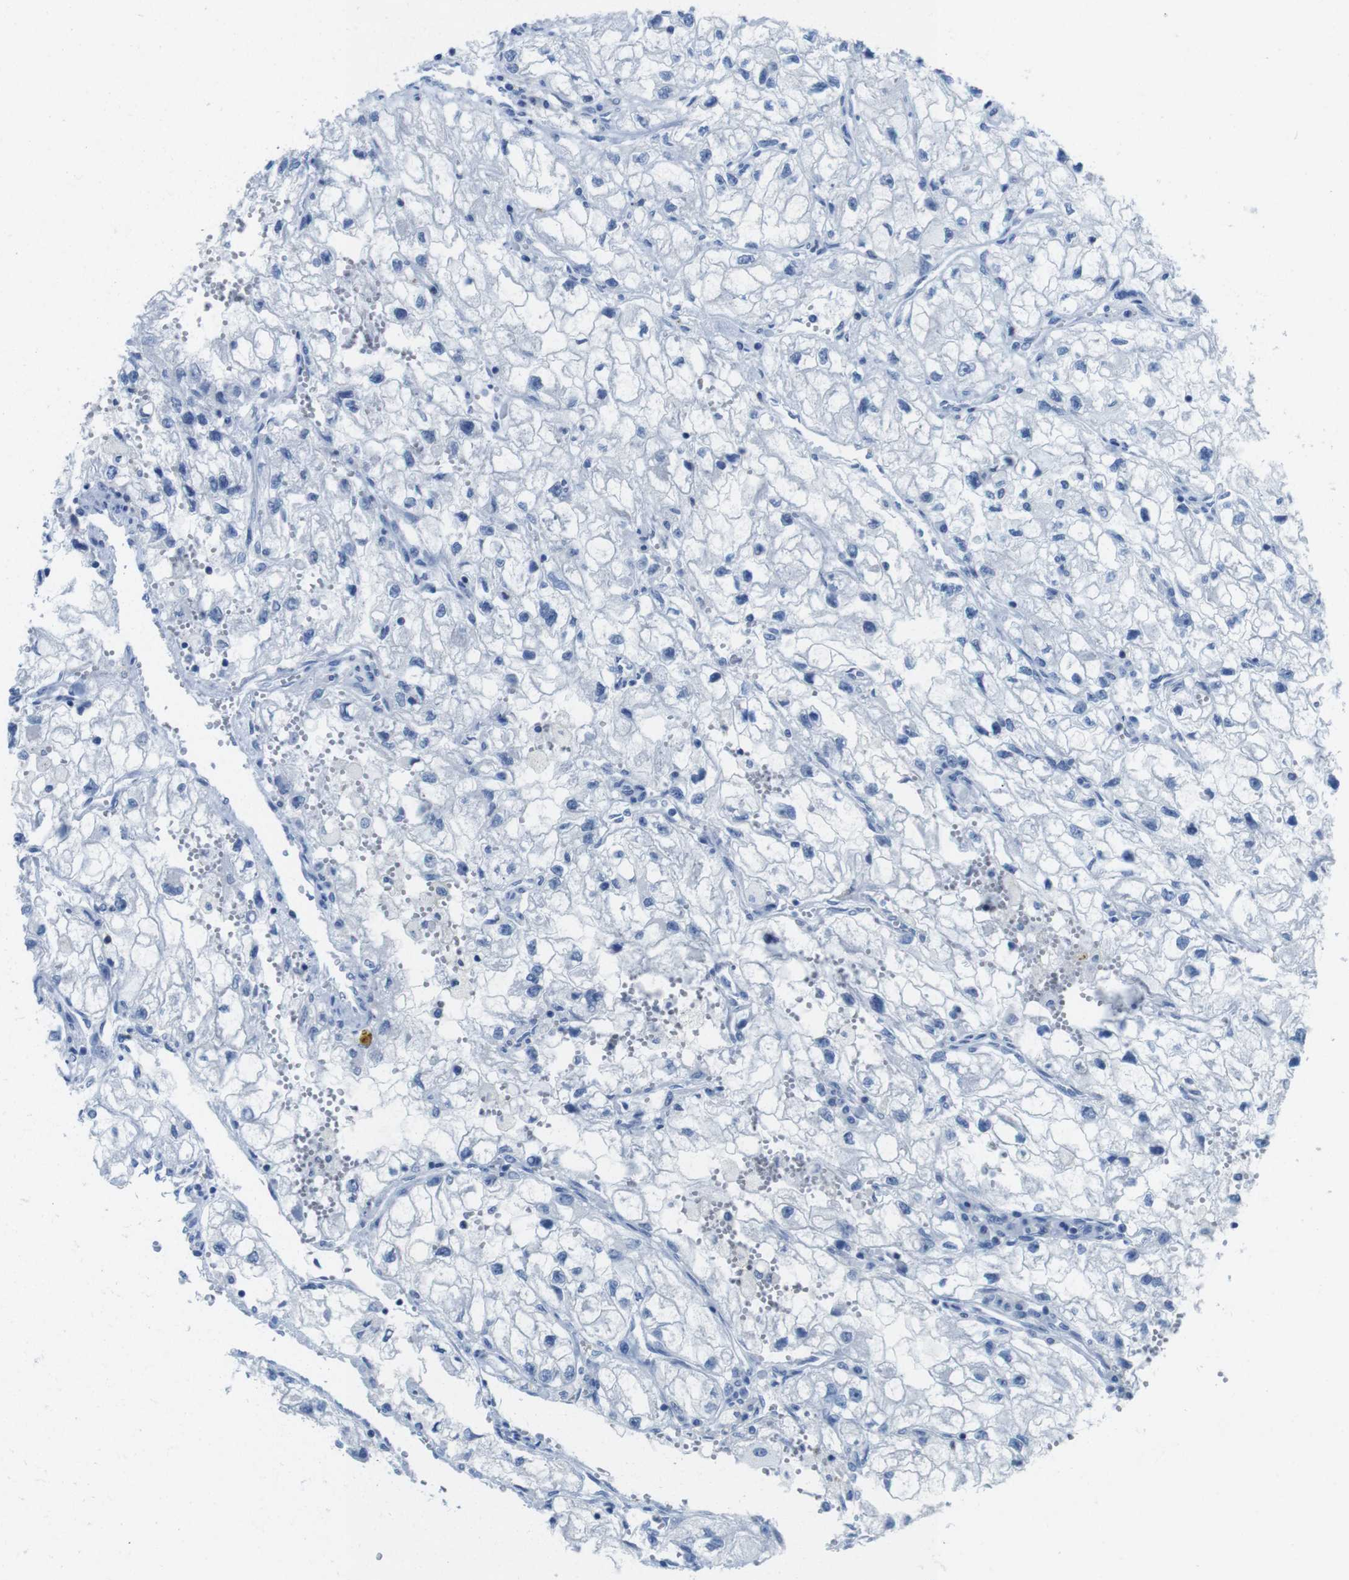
{"staining": {"intensity": "negative", "quantity": "none", "location": "none"}, "tissue": "renal cancer", "cell_type": "Tumor cells", "image_type": "cancer", "snomed": [{"axis": "morphology", "description": "Adenocarcinoma, NOS"}, {"axis": "topography", "description": "Kidney"}], "caption": "DAB immunohistochemical staining of human renal cancer reveals no significant staining in tumor cells.", "gene": "CD5", "patient": {"sex": "female", "age": 70}}